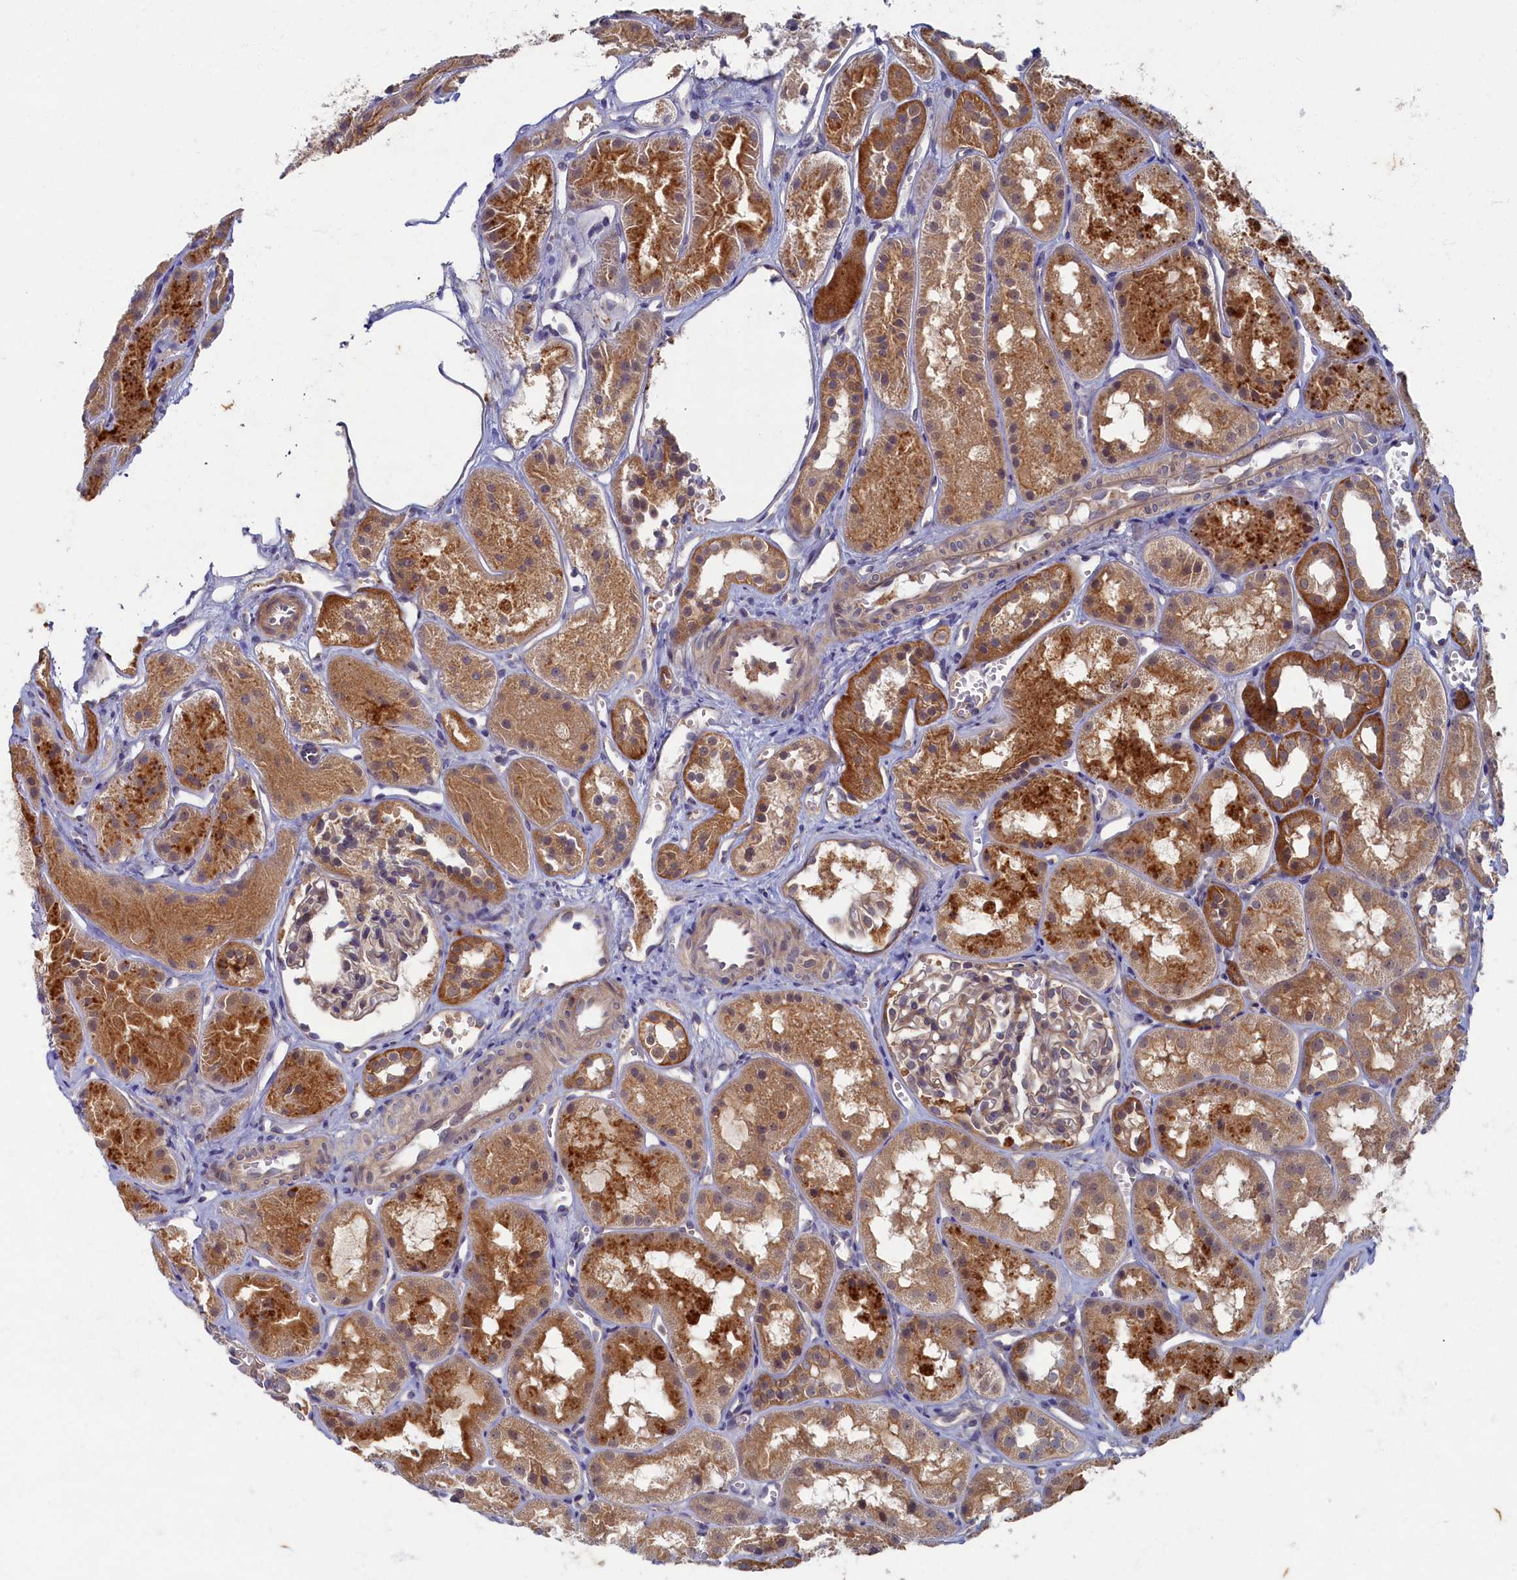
{"staining": {"intensity": "weak", "quantity": "25%-75%", "location": "cytoplasmic/membranous"}, "tissue": "kidney", "cell_type": "Cells in glomeruli", "image_type": "normal", "snomed": [{"axis": "morphology", "description": "Normal tissue, NOS"}, {"axis": "topography", "description": "Kidney"}], "caption": "An image of kidney stained for a protein reveals weak cytoplasmic/membranous brown staining in cells in glomeruli. (Brightfield microscopy of DAB IHC at high magnification).", "gene": "WDR59", "patient": {"sex": "male", "age": 16}}